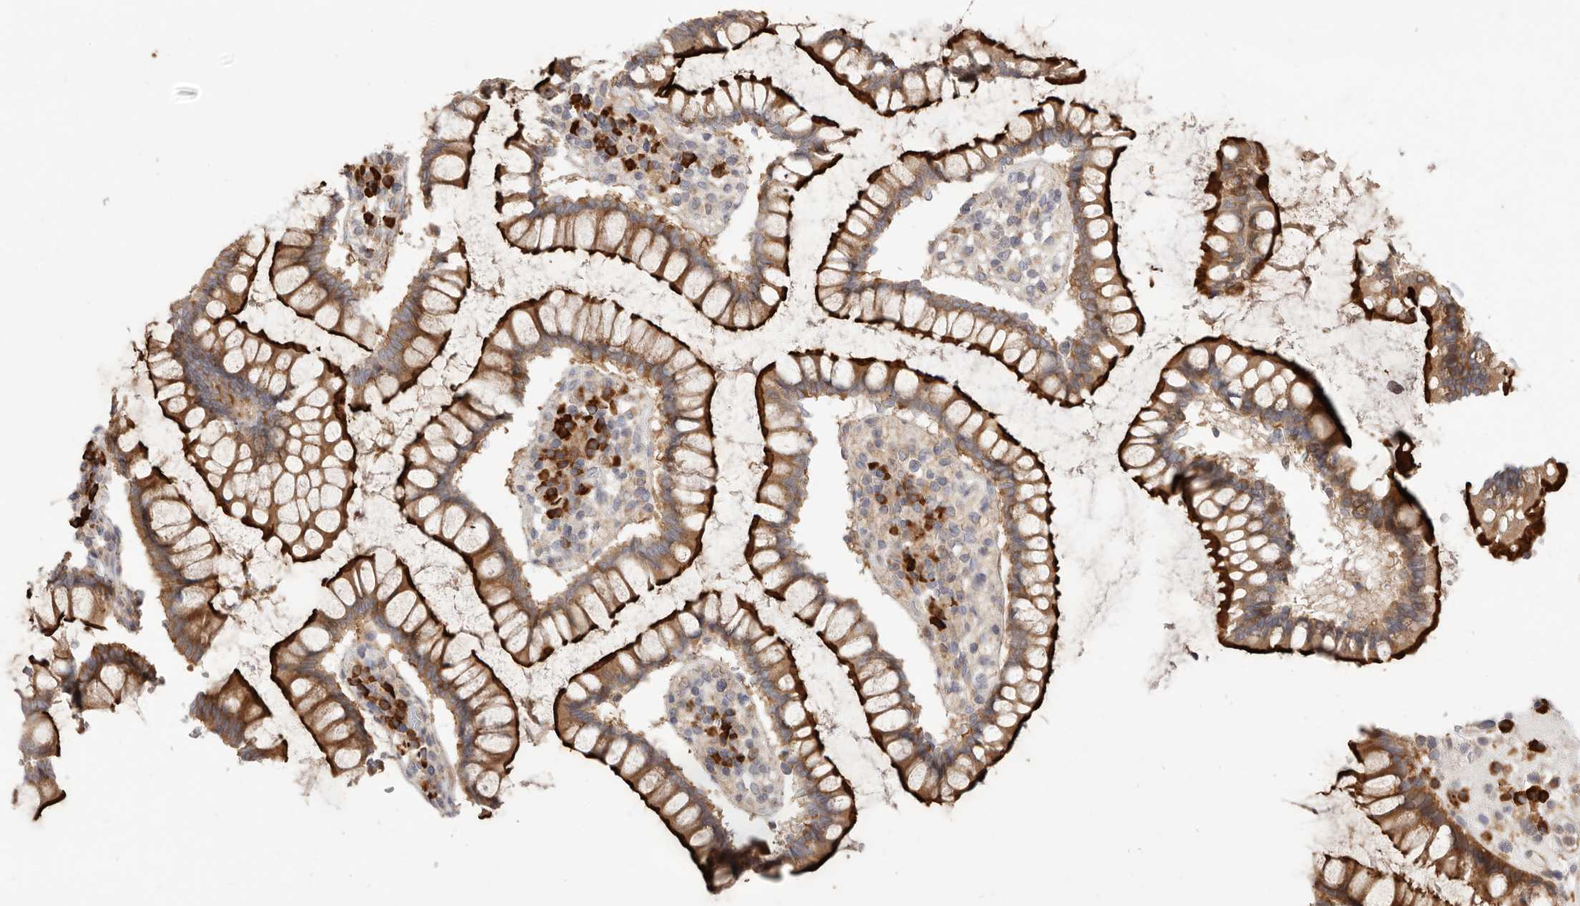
{"staining": {"intensity": "weak", "quantity": "<25%", "location": "cytoplasmic/membranous"}, "tissue": "colon", "cell_type": "Endothelial cells", "image_type": "normal", "snomed": [{"axis": "morphology", "description": "Normal tissue, NOS"}, {"axis": "topography", "description": "Colon"}], "caption": "Immunohistochemical staining of benign human colon reveals no significant expression in endothelial cells. The staining is performed using DAB brown chromogen with nuclei counter-stained in using hematoxylin.", "gene": "USH1C", "patient": {"sex": "female", "age": 79}}